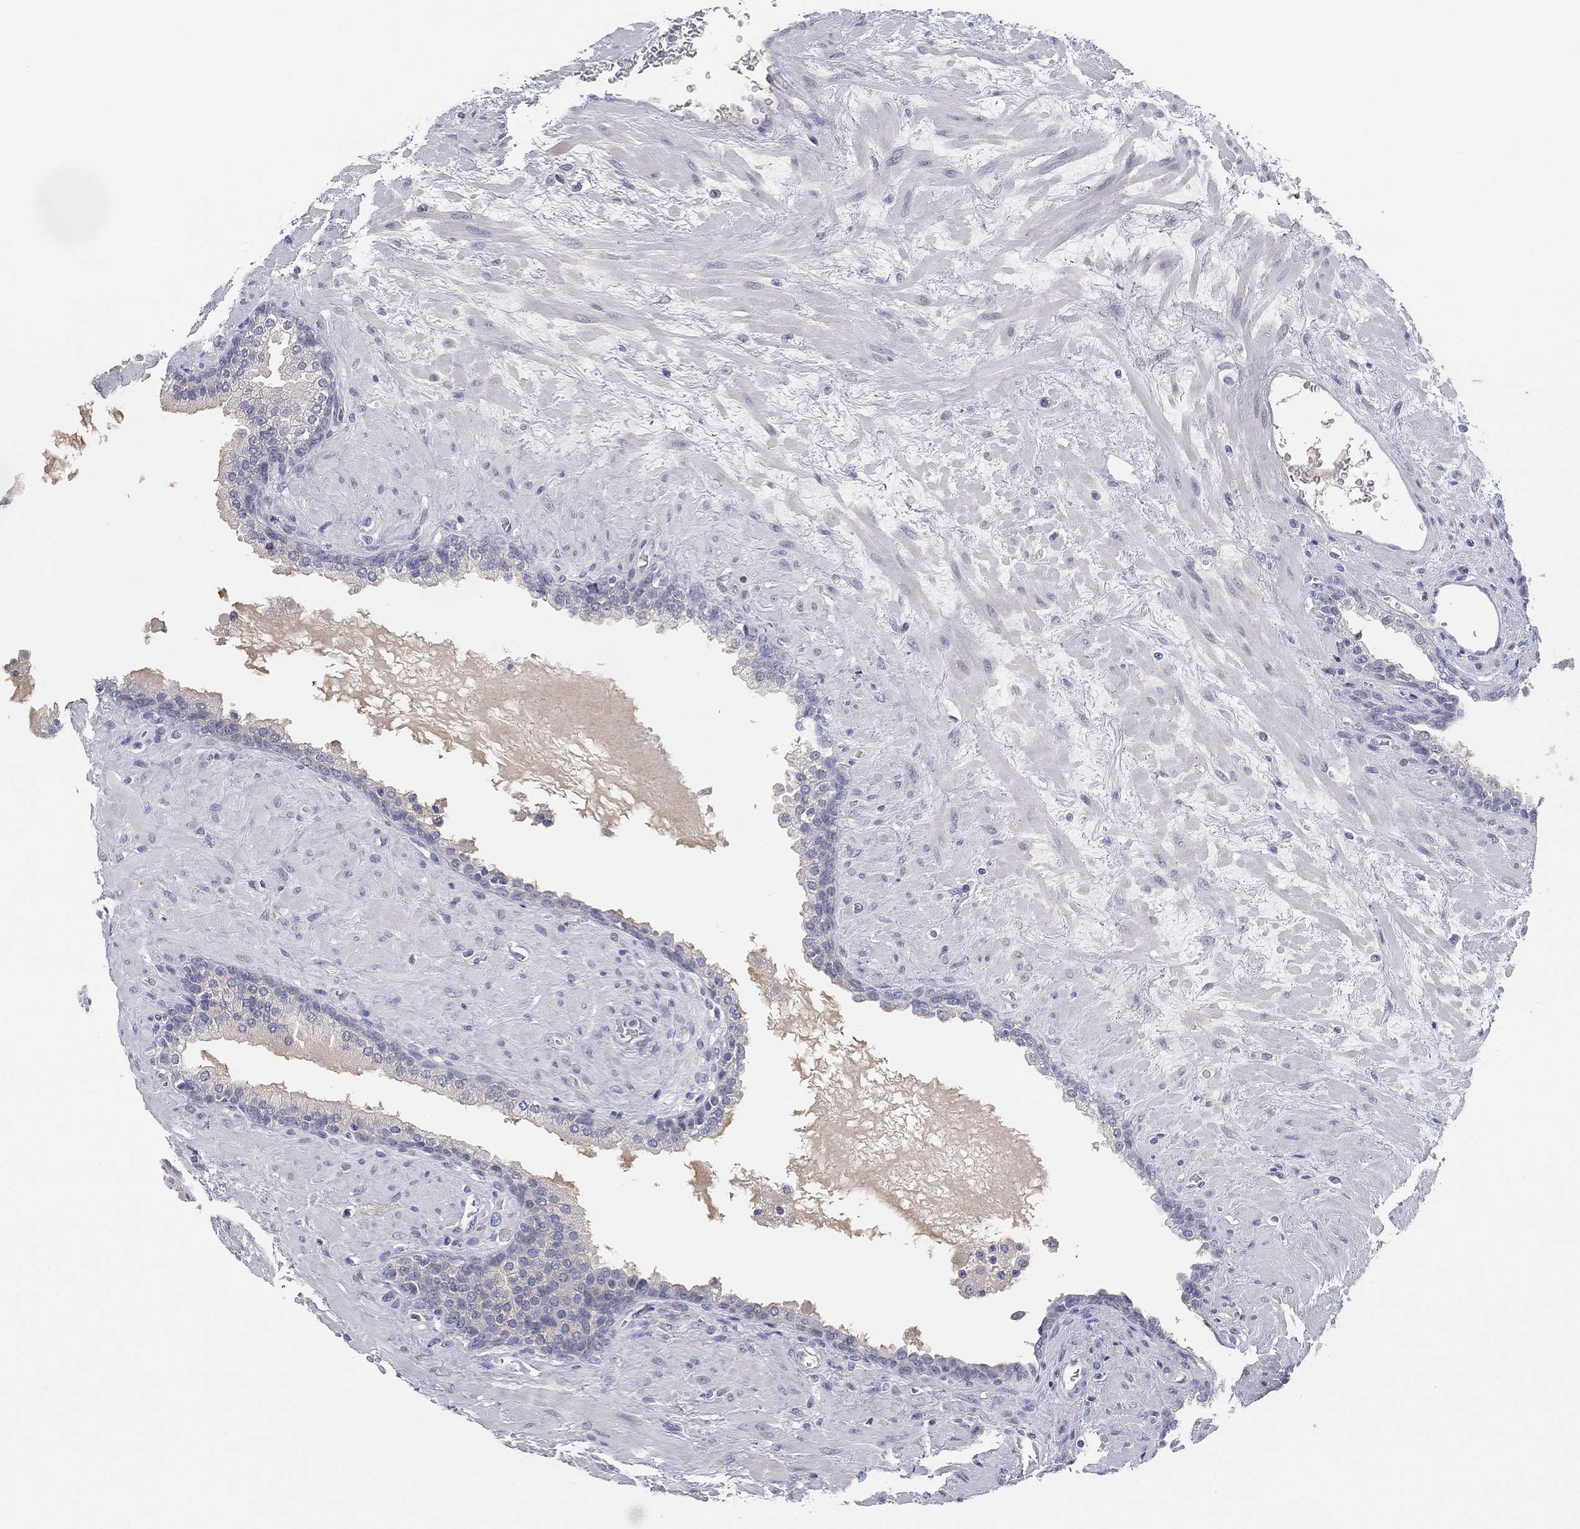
{"staining": {"intensity": "weak", "quantity": "<25%", "location": "cytoplasmic/membranous"}, "tissue": "prostate", "cell_type": "Glandular cells", "image_type": "normal", "snomed": [{"axis": "morphology", "description": "Normal tissue, NOS"}, {"axis": "topography", "description": "Prostate"}], "caption": "Immunohistochemistry micrograph of benign prostate stained for a protein (brown), which reveals no positivity in glandular cells. The staining was performed using DAB (3,3'-diaminobenzidine) to visualize the protein expression in brown, while the nuclei were stained in blue with hematoxylin (Magnification: 20x).", "gene": "MLF1", "patient": {"sex": "male", "age": 63}}